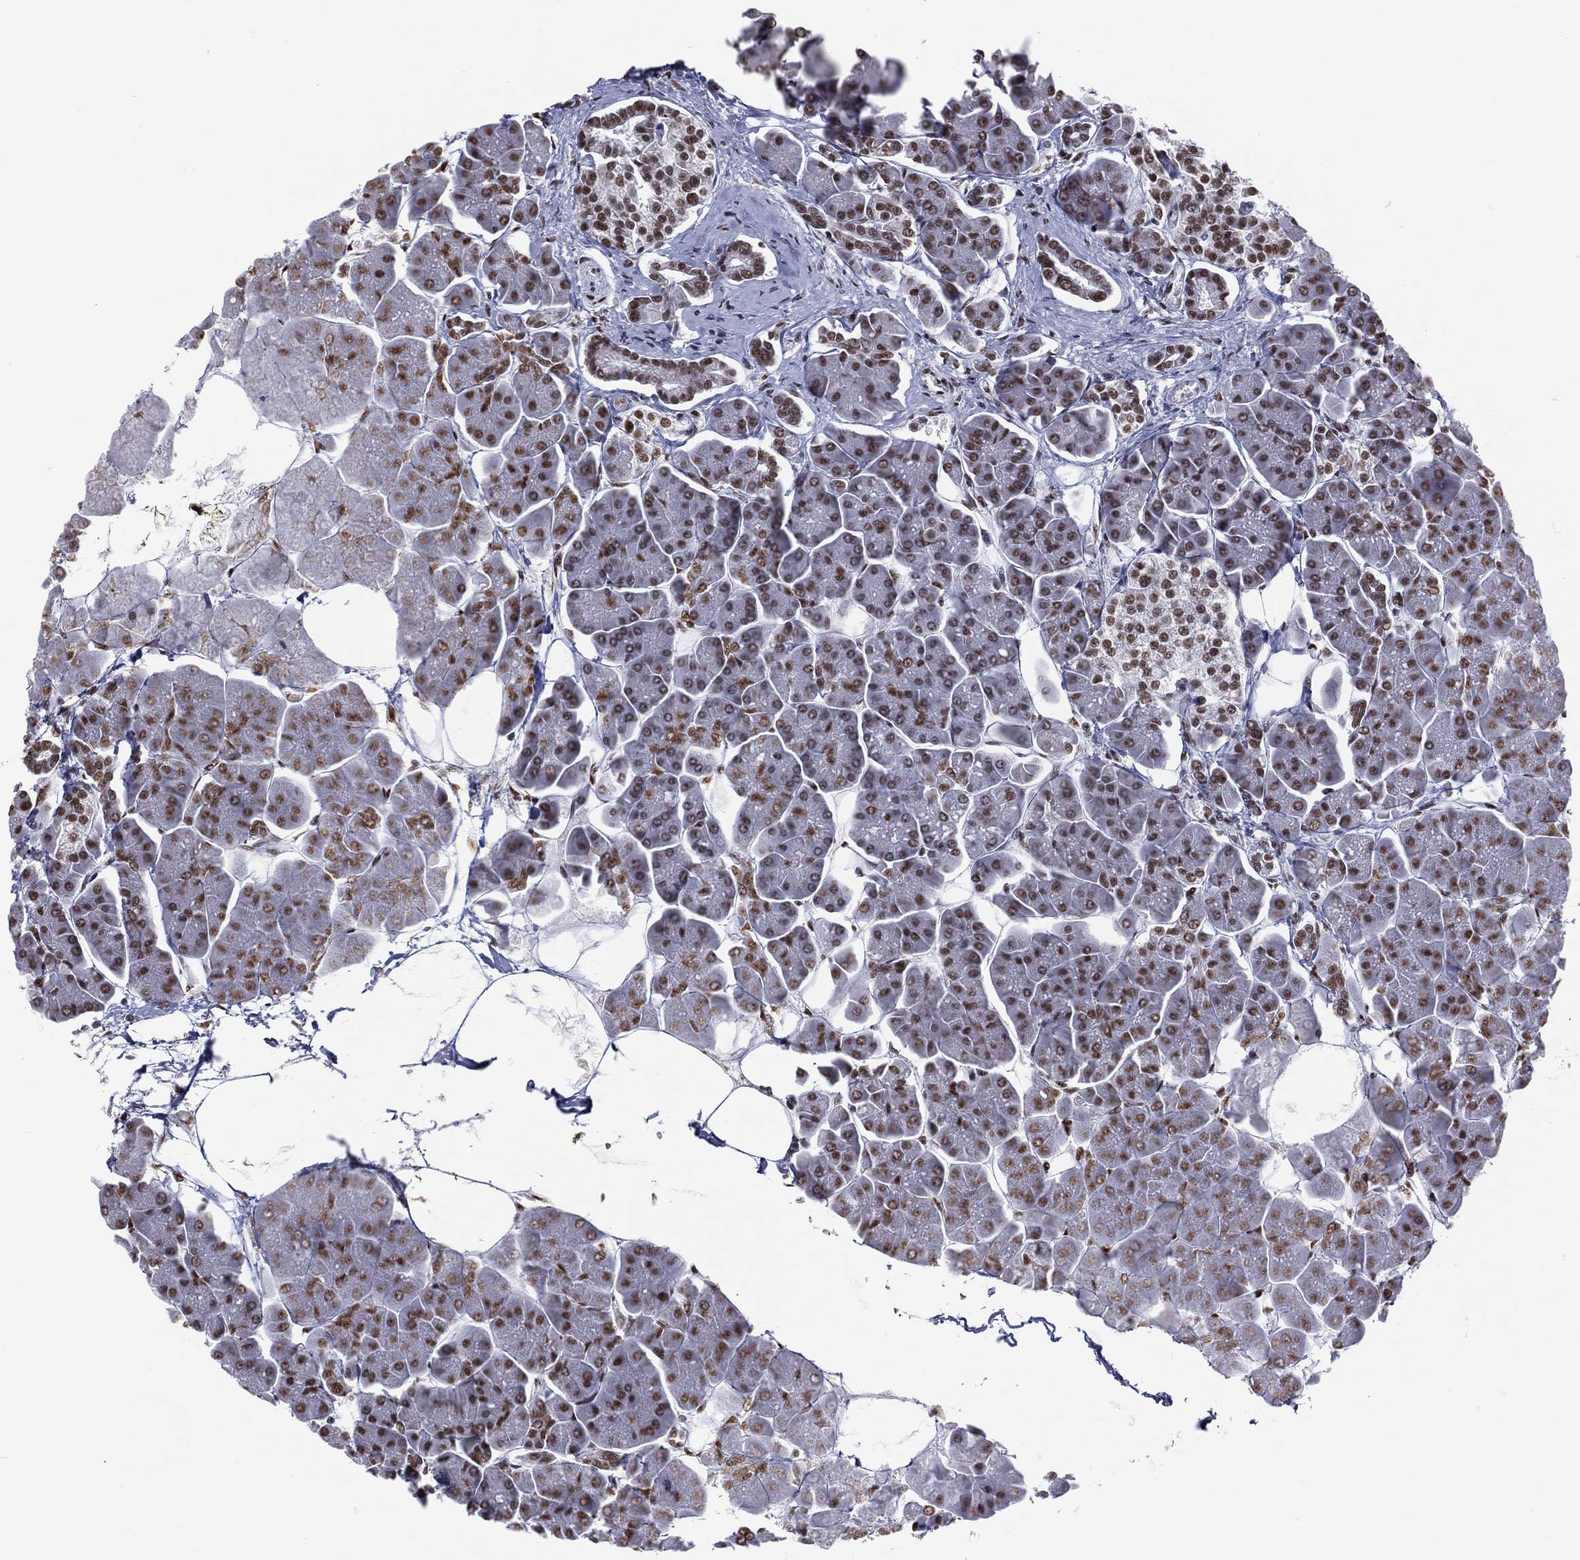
{"staining": {"intensity": "strong", "quantity": ">75%", "location": "nuclear"}, "tissue": "pancreas", "cell_type": "Exocrine glandular cells", "image_type": "normal", "snomed": [{"axis": "morphology", "description": "Normal tissue, NOS"}, {"axis": "topography", "description": "Adipose tissue"}, {"axis": "topography", "description": "Pancreas"}, {"axis": "topography", "description": "Peripheral nerve tissue"}], "caption": "Immunohistochemical staining of benign pancreas shows high levels of strong nuclear expression in approximately >75% of exocrine glandular cells.", "gene": "ZNF7", "patient": {"sex": "female", "age": 58}}